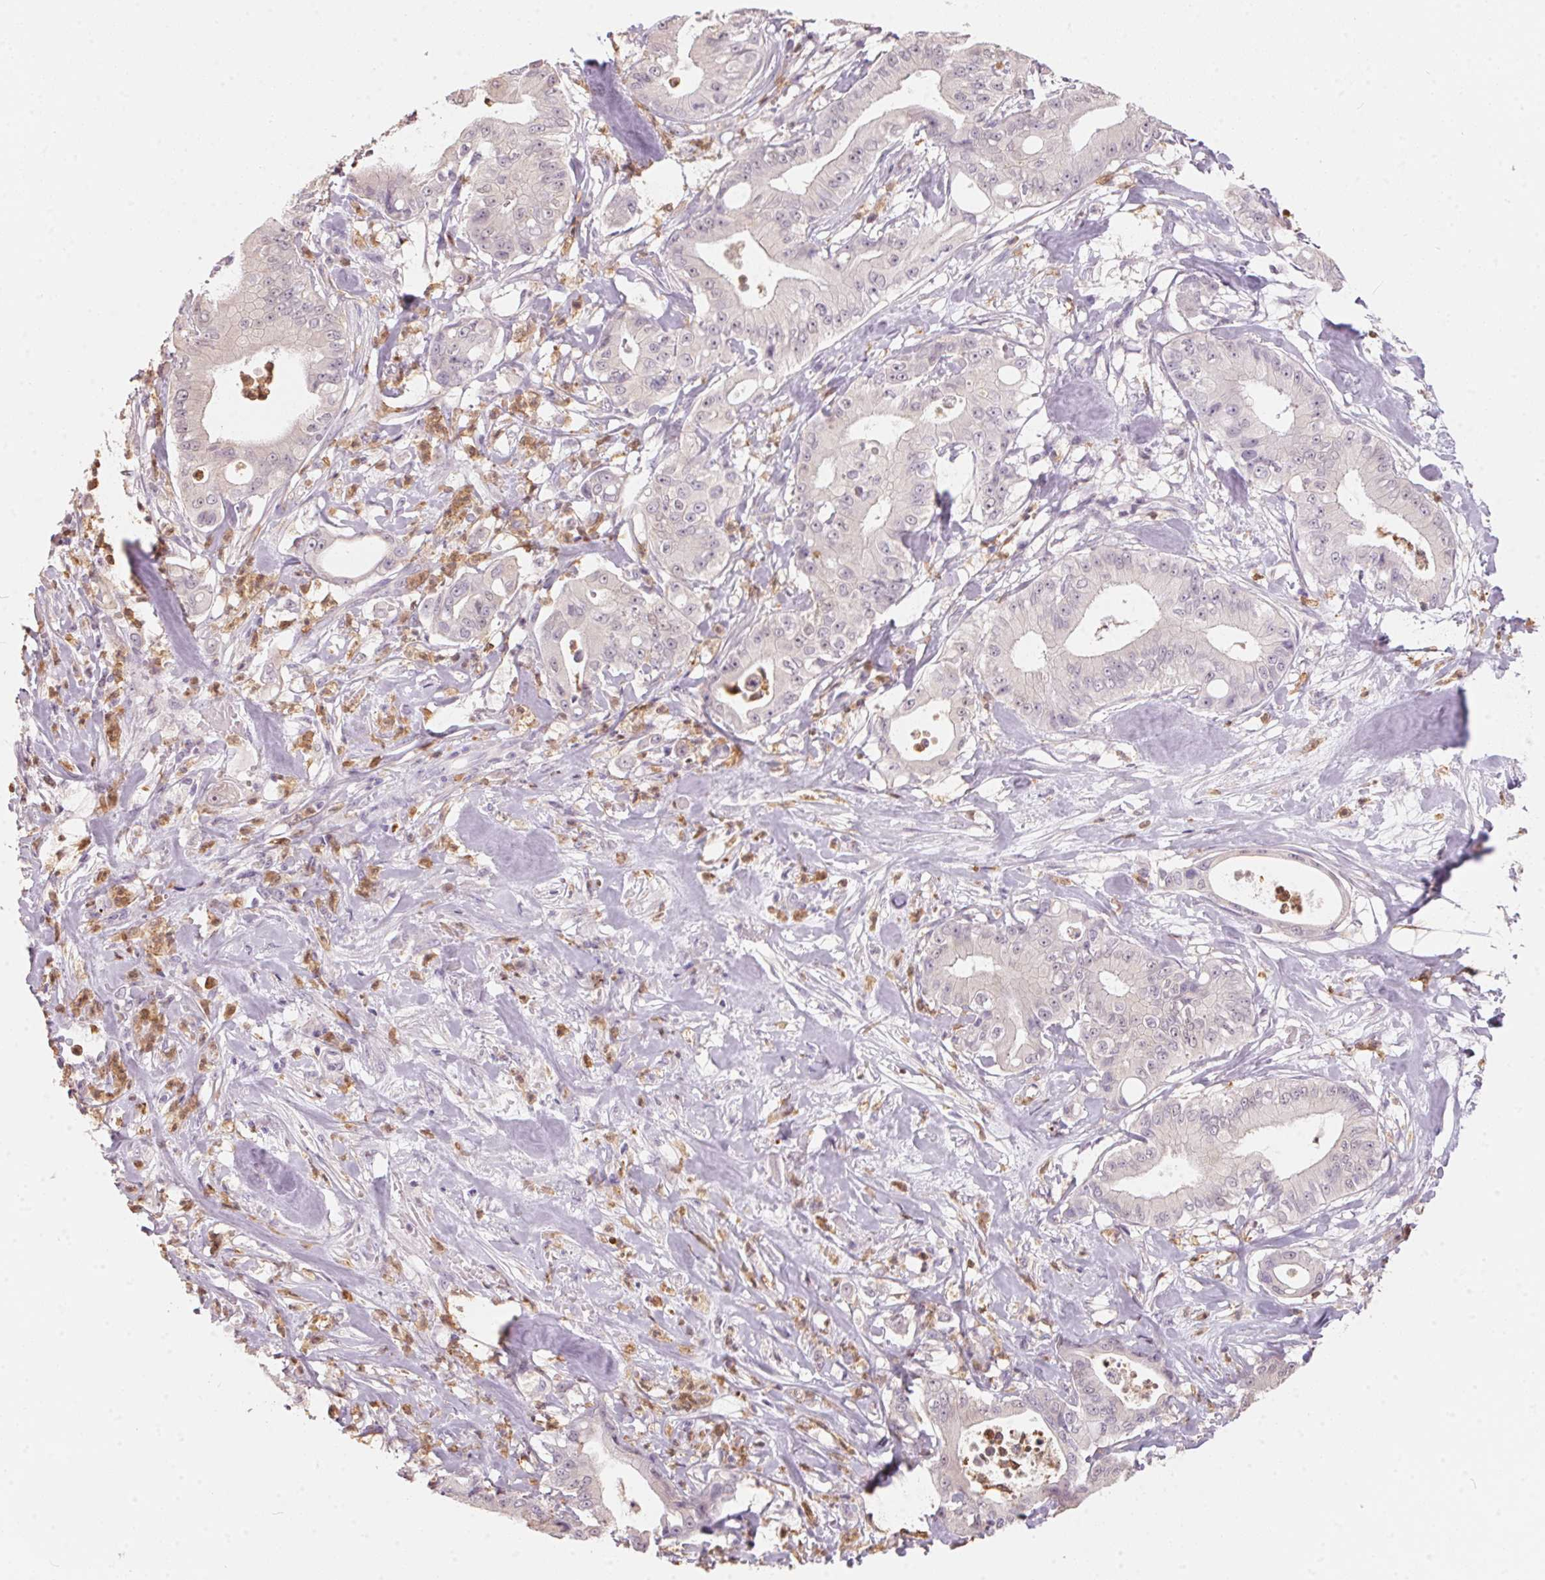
{"staining": {"intensity": "negative", "quantity": "none", "location": "none"}, "tissue": "pancreatic cancer", "cell_type": "Tumor cells", "image_type": "cancer", "snomed": [{"axis": "morphology", "description": "Adenocarcinoma, NOS"}, {"axis": "topography", "description": "Pancreas"}], "caption": "High power microscopy histopathology image of an IHC micrograph of pancreatic cancer (adenocarcinoma), revealing no significant expression in tumor cells.", "gene": "SERPINB1", "patient": {"sex": "male", "age": 71}}